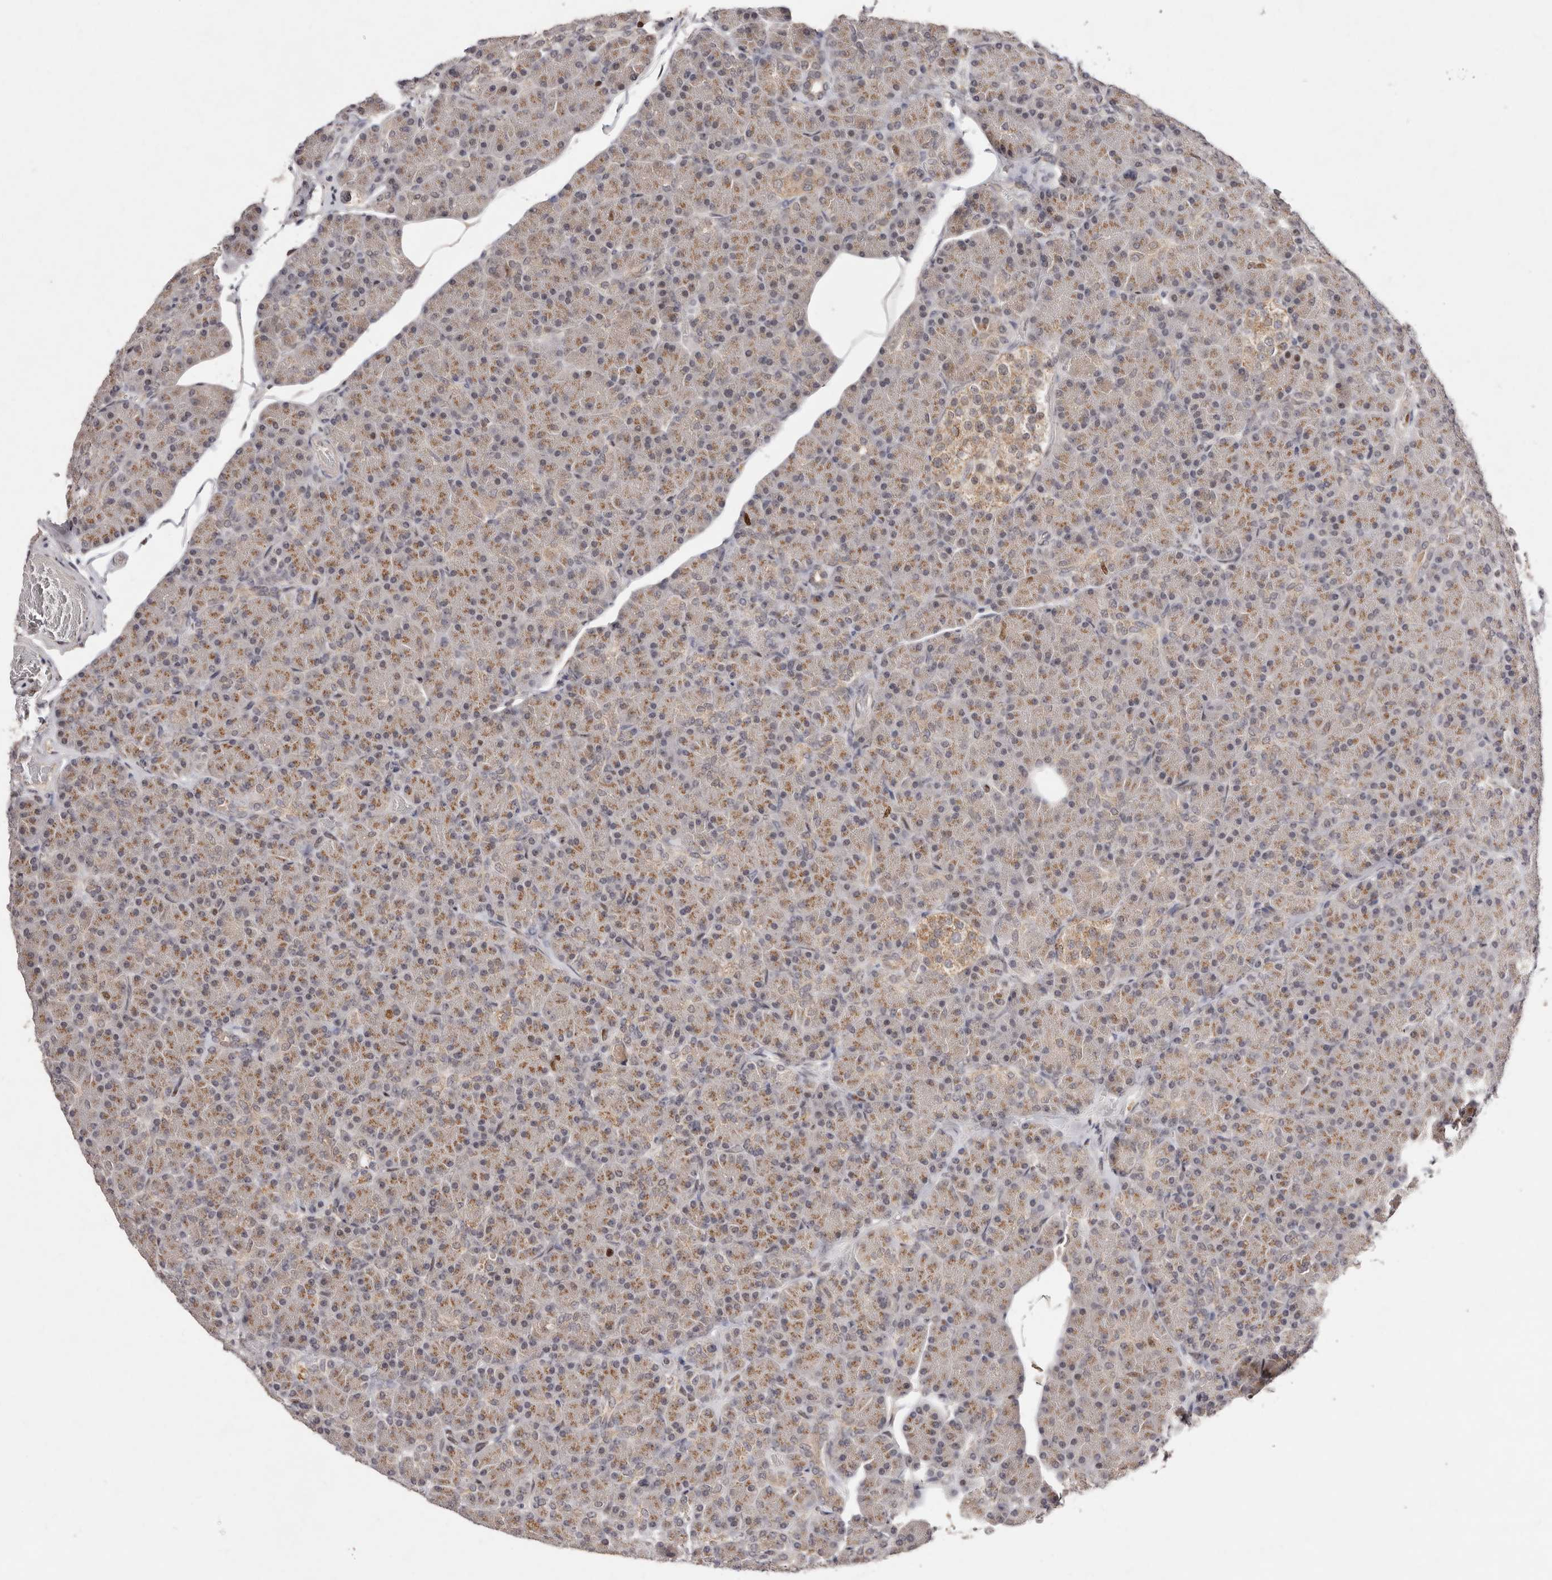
{"staining": {"intensity": "moderate", "quantity": ">75%", "location": "cytoplasmic/membranous"}, "tissue": "pancreas", "cell_type": "Exocrine glandular cells", "image_type": "normal", "snomed": [{"axis": "morphology", "description": "Normal tissue, NOS"}, {"axis": "topography", "description": "Pancreas"}], "caption": "Pancreas stained with immunohistochemistry reveals moderate cytoplasmic/membranous expression in about >75% of exocrine glandular cells.", "gene": "KLF7", "patient": {"sex": "female", "age": 43}}